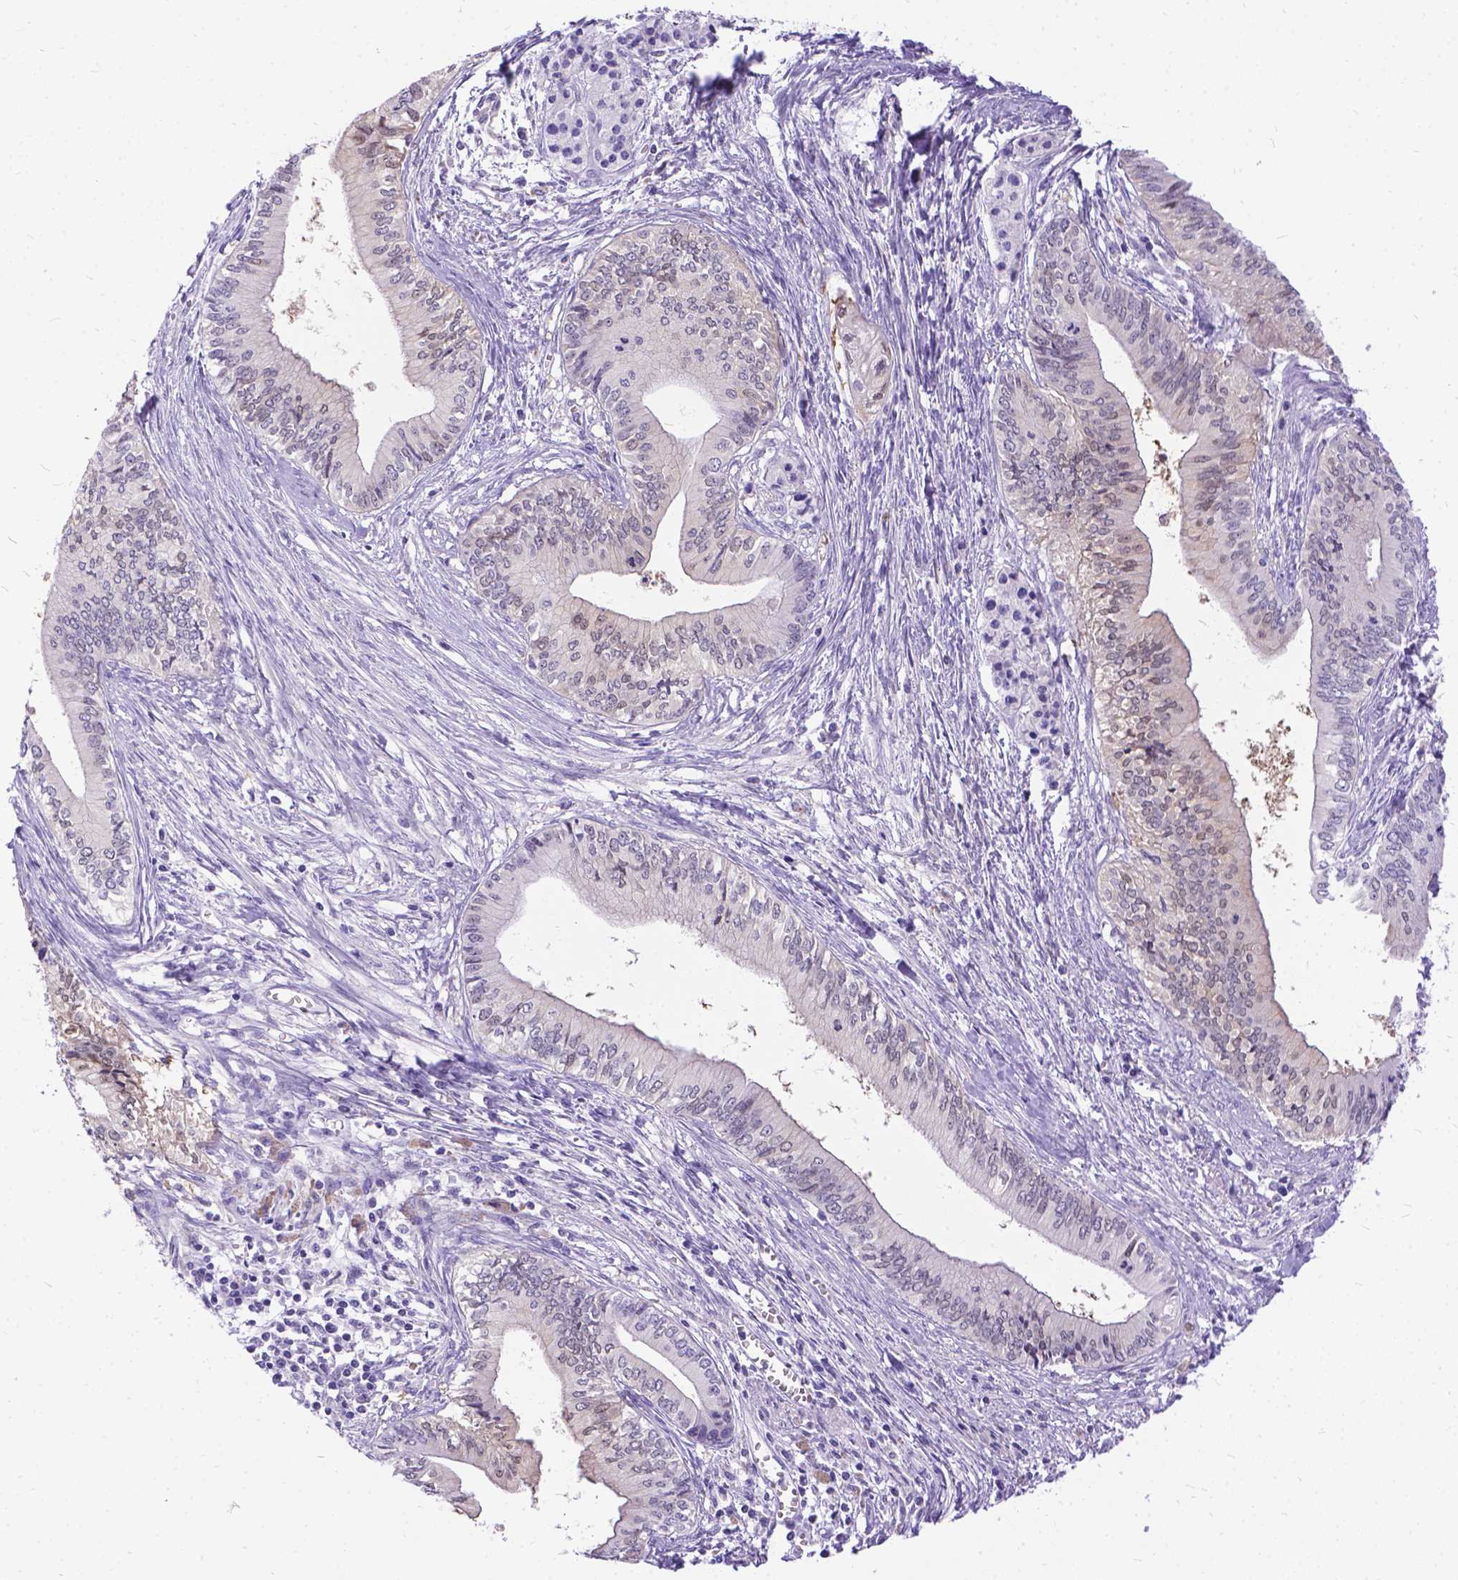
{"staining": {"intensity": "weak", "quantity": "<25%", "location": "cytoplasmic/membranous,nuclear"}, "tissue": "pancreatic cancer", "cell_type": "Tumor cells", "image_type": "cancer", "snomed": [{"axis": "morphology", "description": "Adenocarcinoma, NOS"}, {"axis": "topography", "description": "Pancreas"}], "caption": "IHC histopathology image of pancreatic adenocarcinoma stained for a protein (brown), which exhibits no staining in tumor cells.", "gene": "TMEM169", "patient": {"sex": "female", "age": 61}}